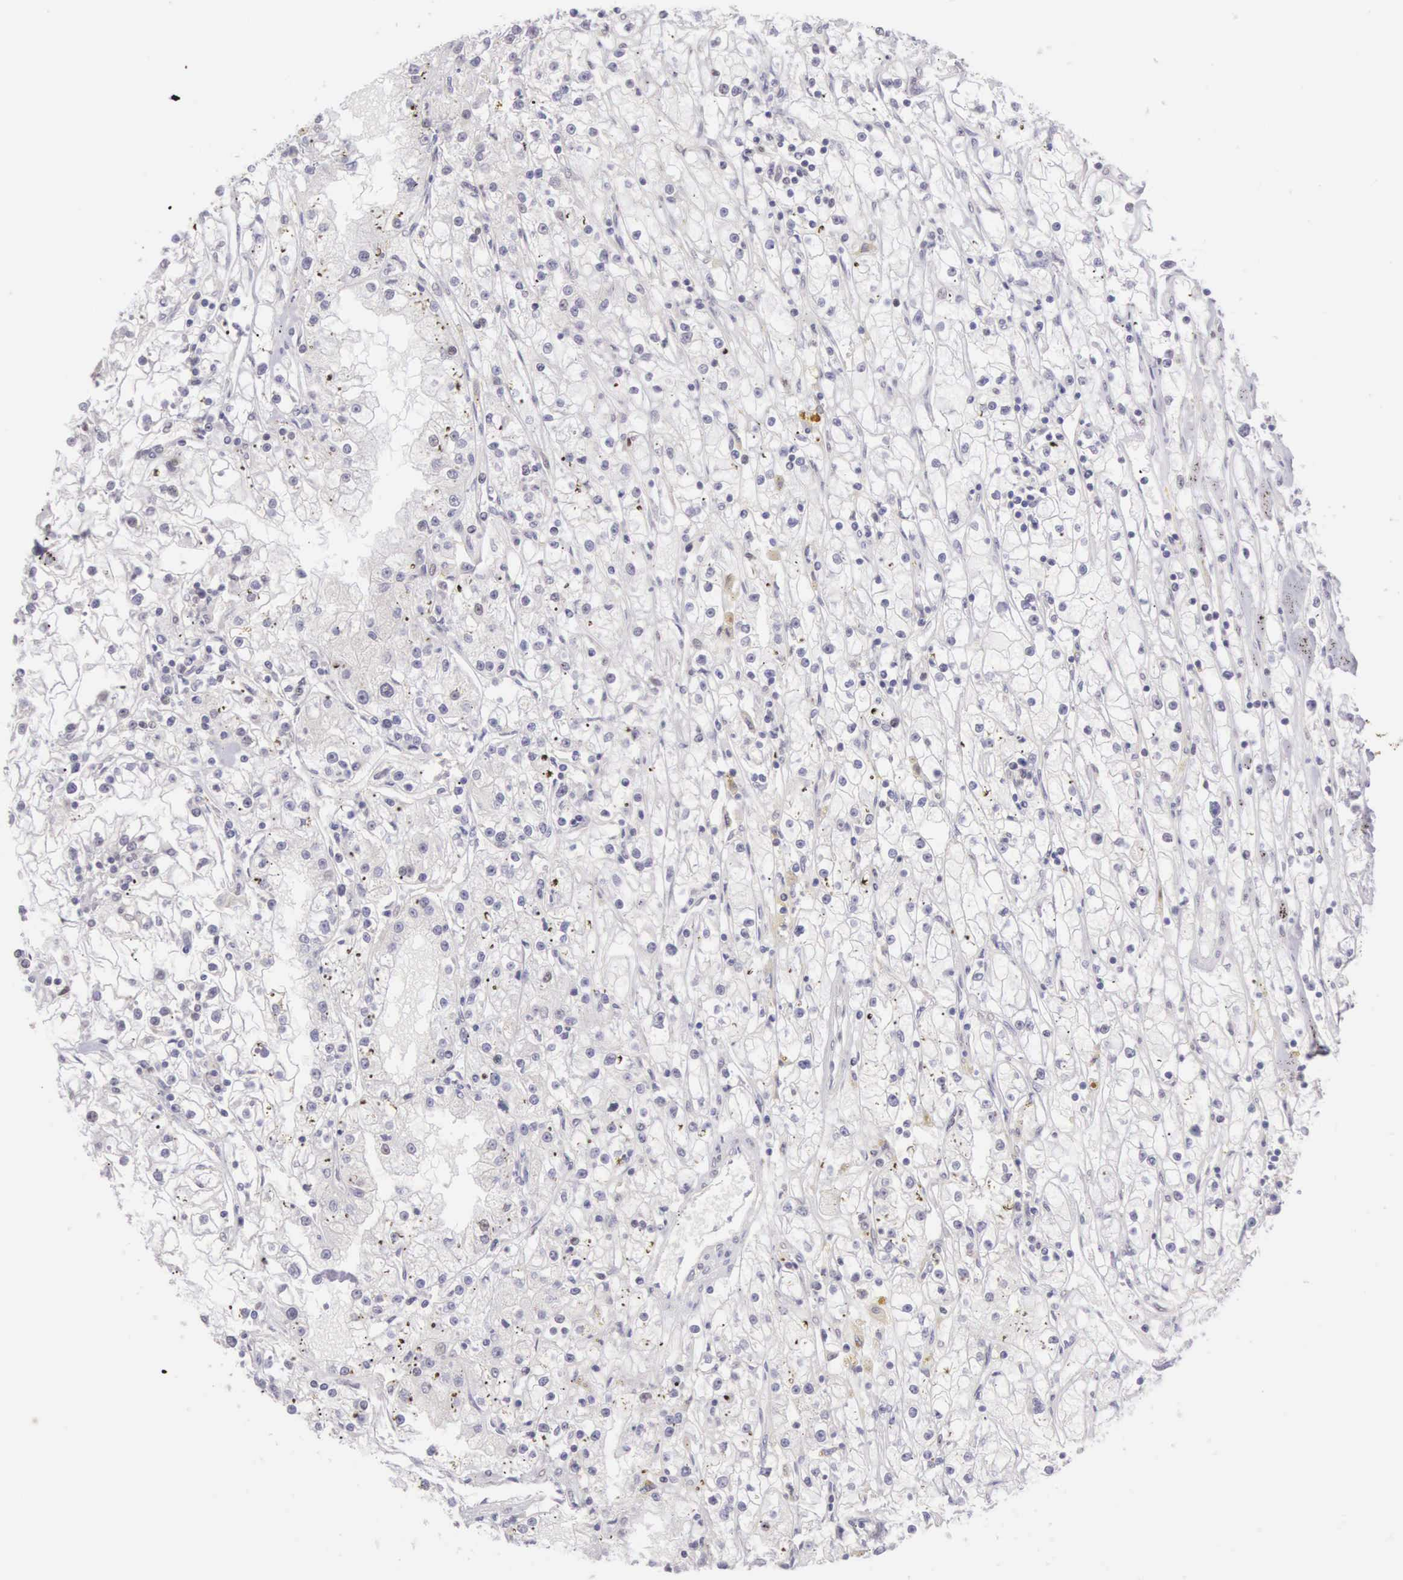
{"staining": {"intensity": "negative", "quantity": "none", "location": "none"}, "tissue": "renal cancer", "cell_type": "Tumor cells", "image_type": "cancer", "snomed": [{"axis": "morphology", "description": "Adenocarcinoma, NOS"}, {"axis": "topography", "description": "Kidney"}], "caption": "Renal cancer (adenocarcinoma) was stained to show a protein in brown. There is no significant expression in tumor cells.", "gene": "CCDC117", "patient": {"sex": "male", "age": 56}}